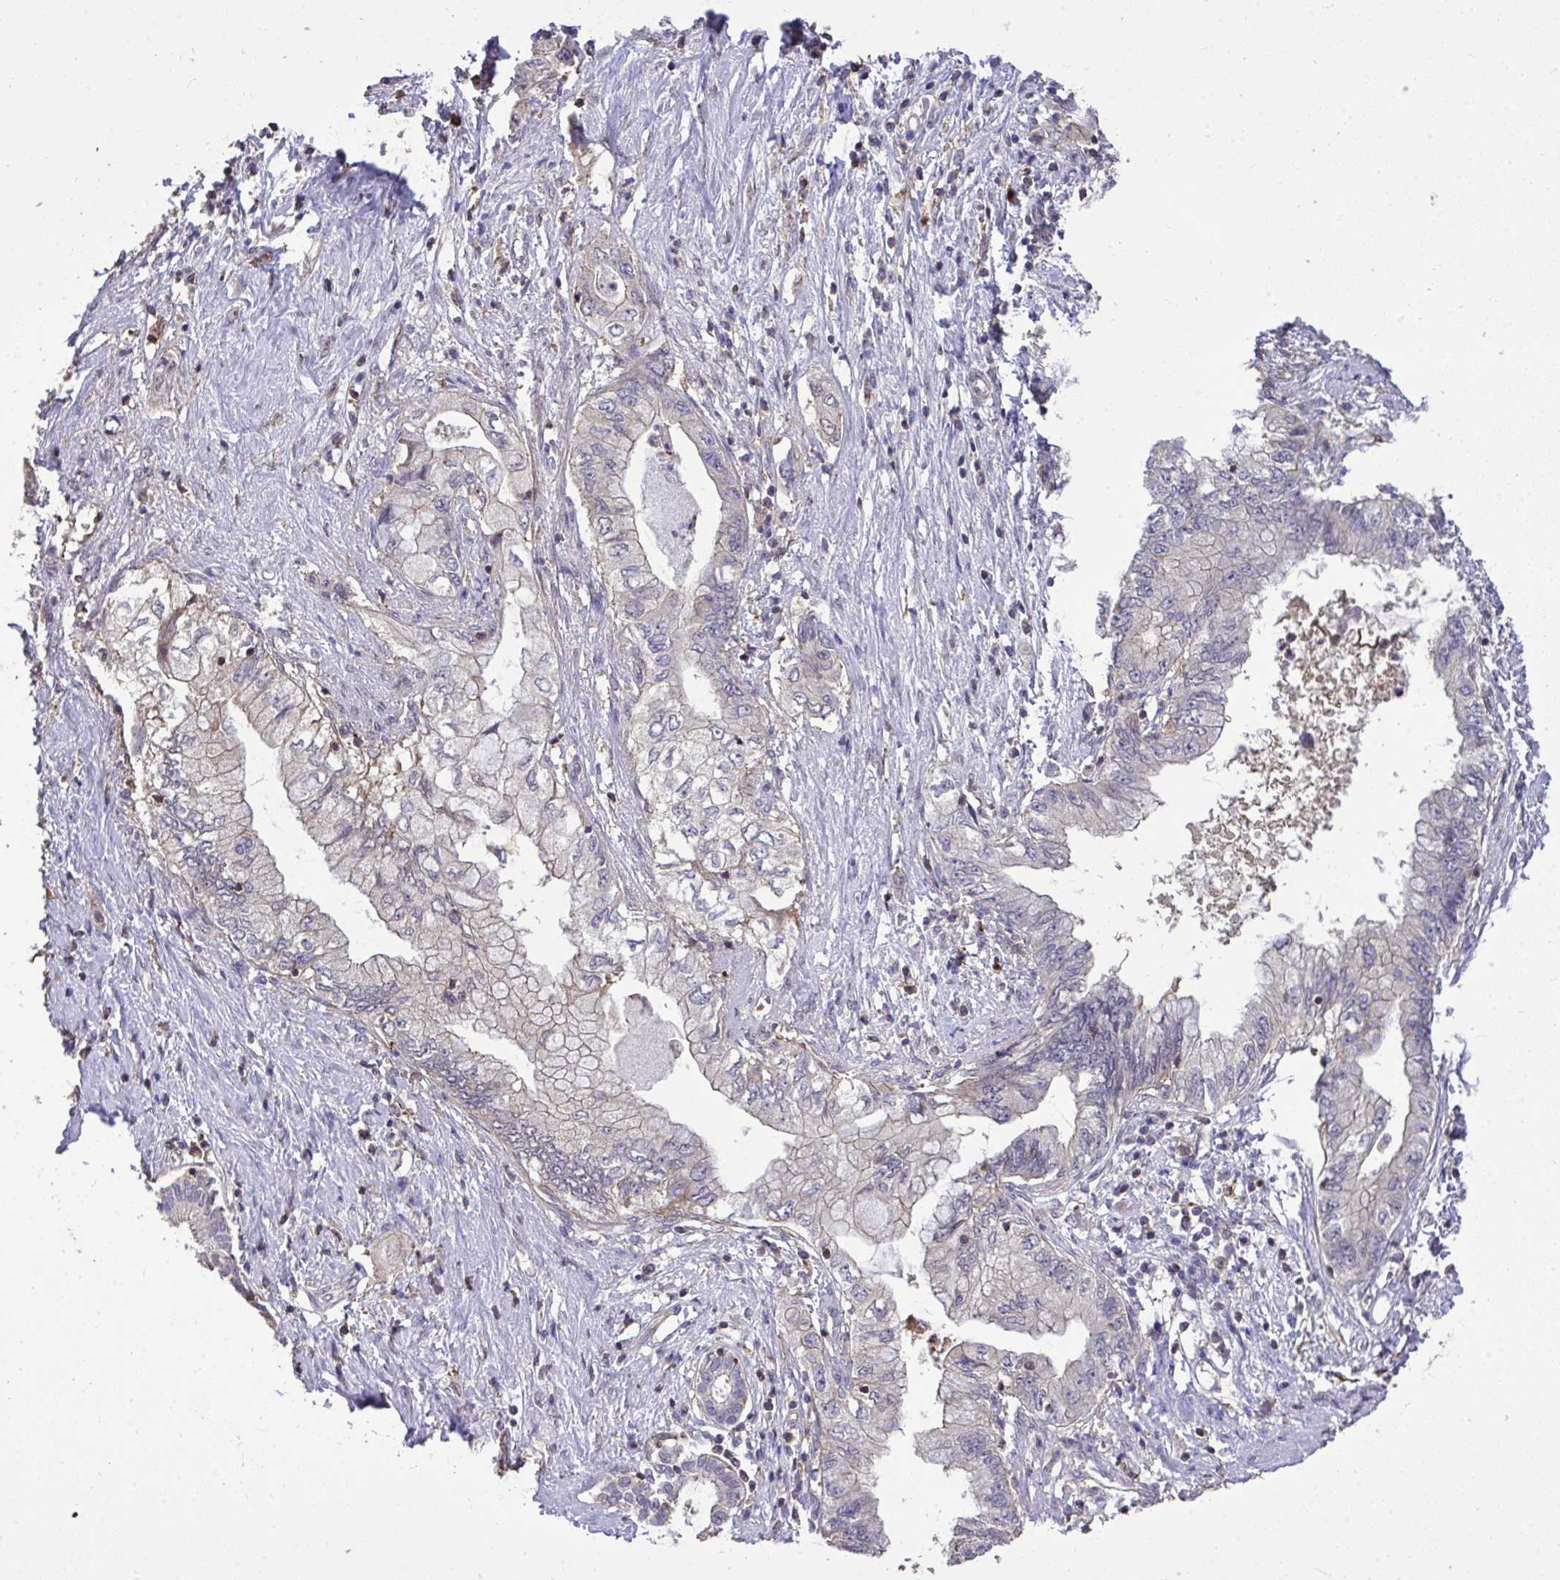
{"staining": {"intensity": "negative", "quantity": "none", "location": "none"}, "tissue": "pancreatic cancer", "cell_type": "Tumor cells", "image_type": "cancer", "snomed": [{"axis": "morphology", "description": "Adenocarcinoma, NOS"}, {"axis": "topography", "description": "Pancreas"}], "caption": "This is an immunohistochemistry photomicrograph of human pancreatic cancer (adenocarcinoma). There is no expression in tumor cells.", "gene": "IGFL2", "patient": {"sex": "female", "age": 73}}